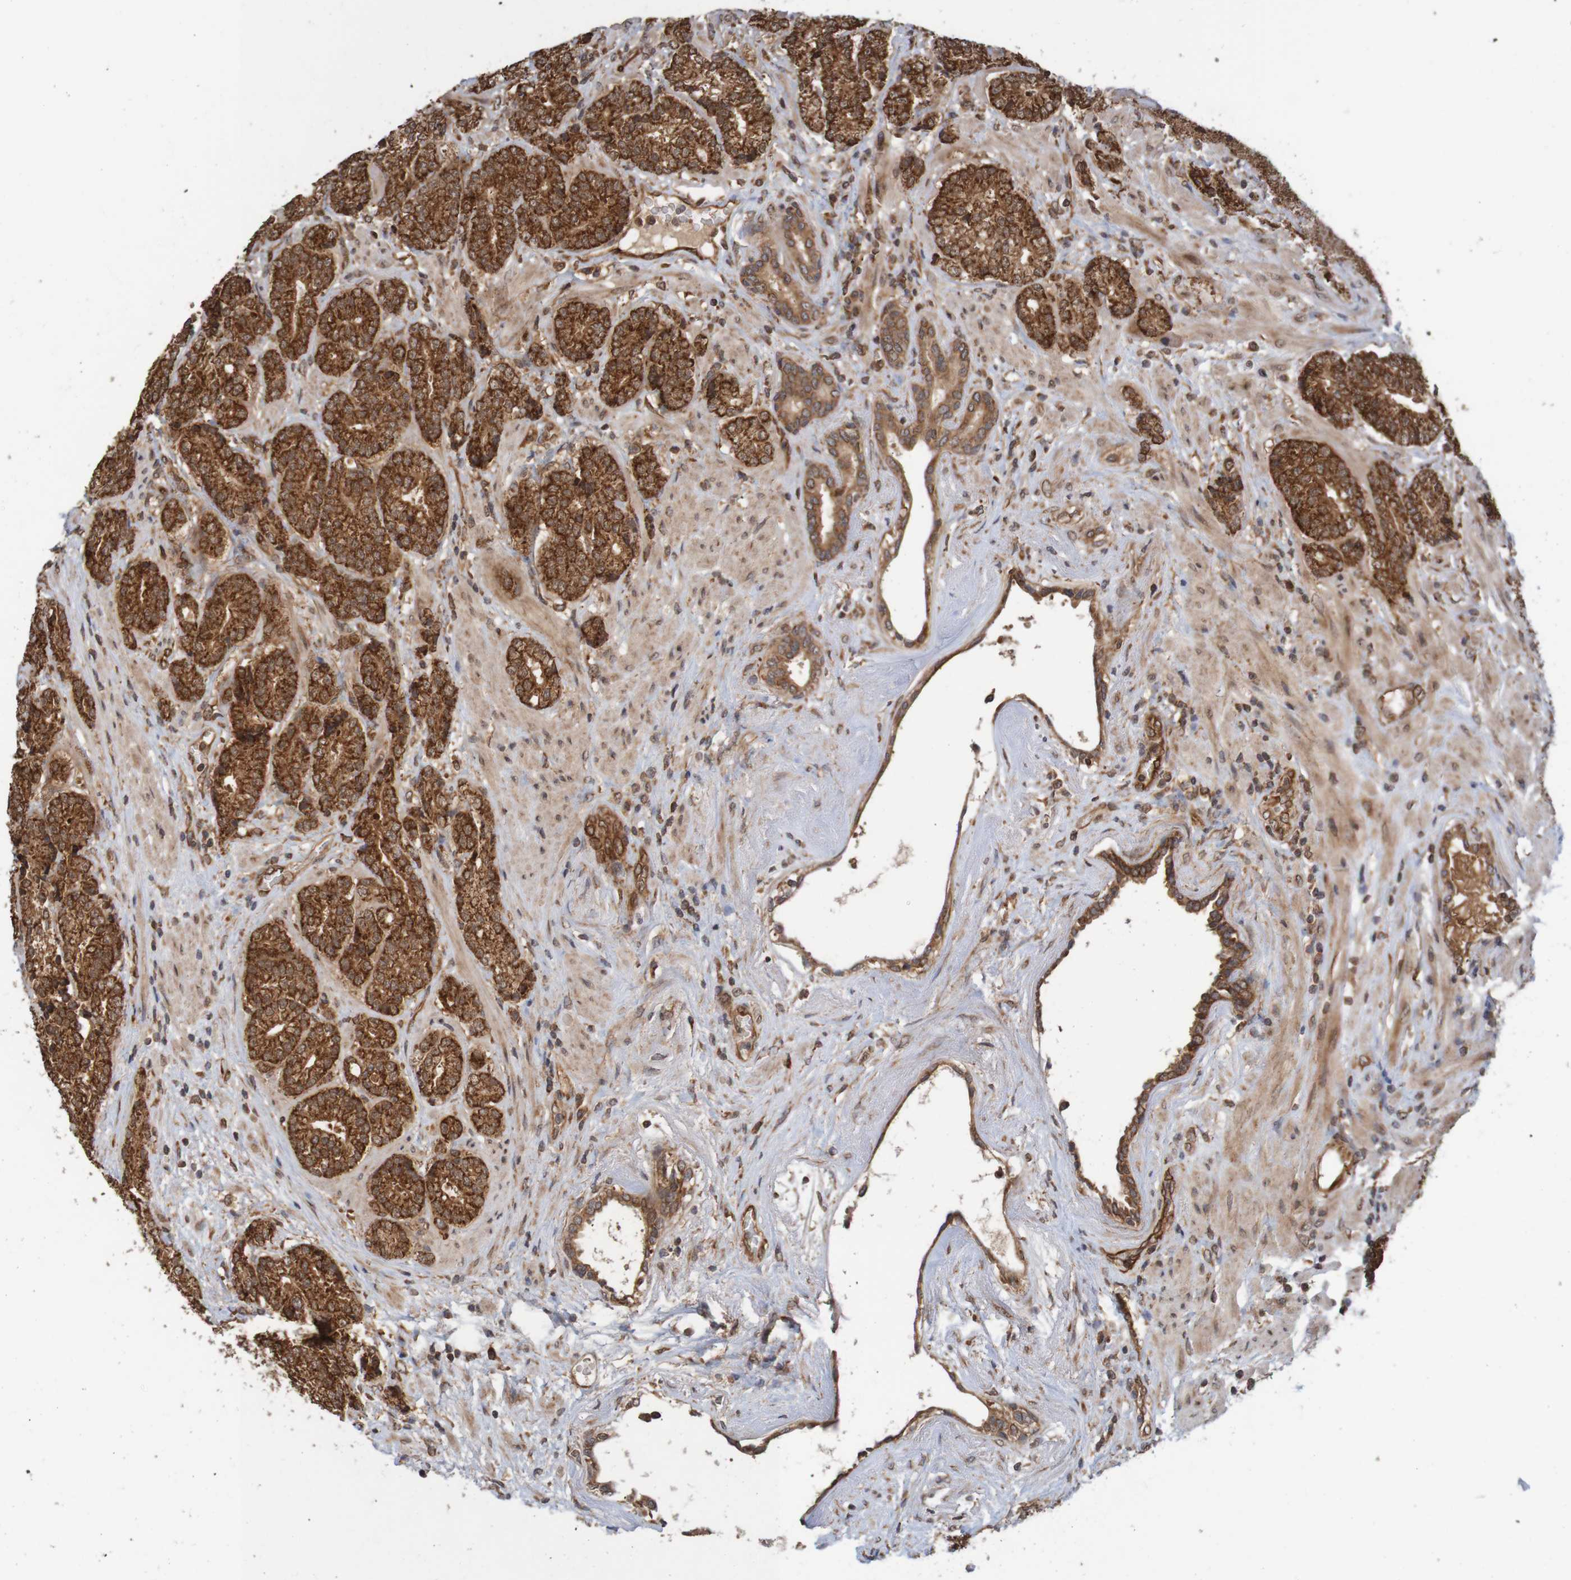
{"staining": {"intensity": "strong", "quantity": ">75%", "location": "cytoplasmic/membranous"}, "tissue": "prostate cancer", "cell_type": "Tumor cells", "image_type": "cancer", "snomed": [{"axis": "morphology", "description": "Adenocarcinoma, High grade"}, {"axis": "topography", "description": "Prostate"}], "caption": "Immunohistochemical staining of human prostate cancer demonstrates strong cytoplasmic/membranous protein staining in approximately >75% of tumor cells. (DAB IHC, brown staining for protein, blue staining for nuclei).", "gene": "MRPL52", "patient": {"sex": "male", "age": 61}}